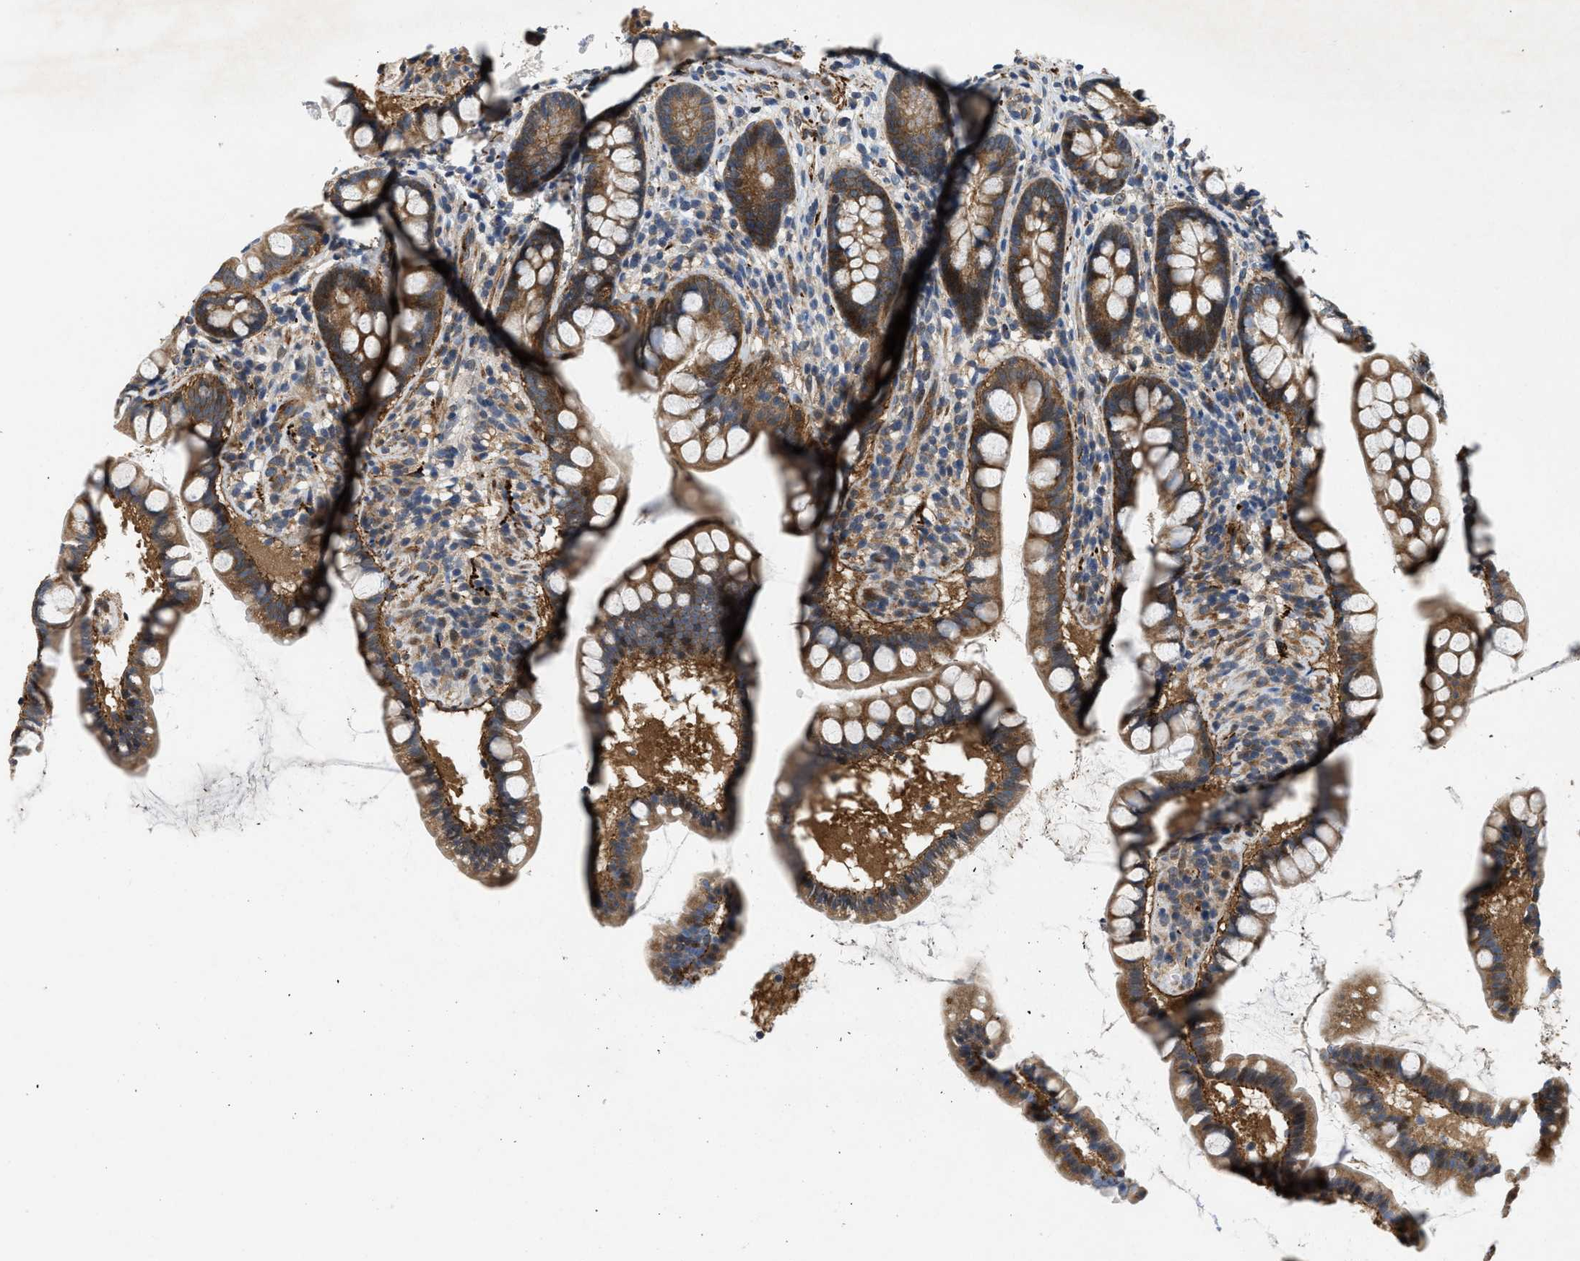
{"staining": {"intensity": "moderate", "quantity": ">75%", "location": "cytoplasmic/membranous"}, "tissue": "small intestine", "cell_type": "Glandular cells", "image_type": "normal", "snomed": [{"axis": "morphology", "description": "Normal tissue, NOS"}, {"axis": "topography", "description": "Small intestine"}], "caption": "Unremarkable small intestine reveals moderate cytoplasmic/membranous expression in about >75% of glandular cells.", "gene": "ZNF599", "patient": {"sex": "female", "age": 84}}